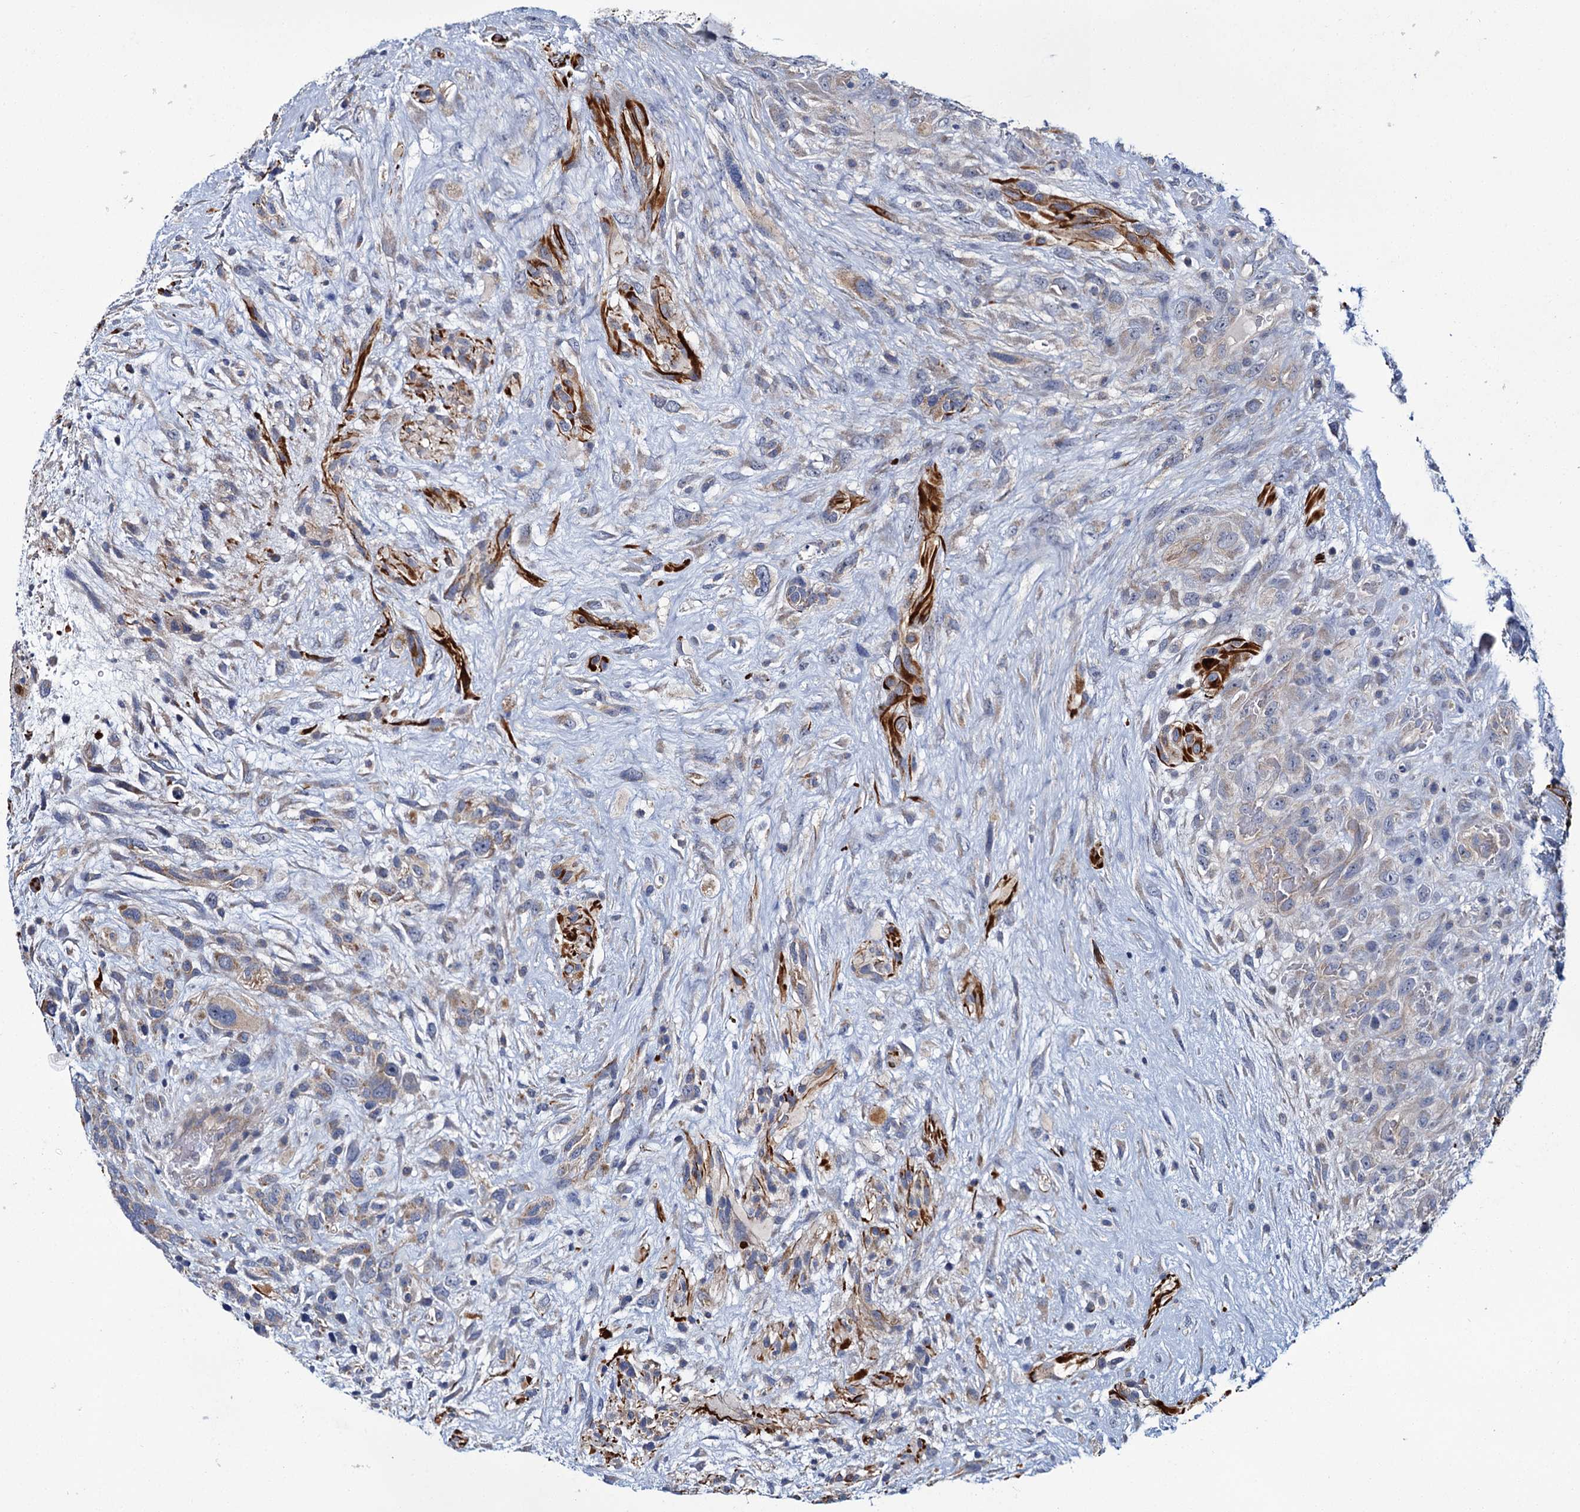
{"staining": {"intensity": "weak", "quantity": "25%-75%", "location": "cytoplasmic/membranous"}, "tissue": "glioma", "cell_type": "Tumor cells", "image_type": "cancer", "snomed": [{"axis": "morphology", "description": "Glioma, malignant, High grade"}, {"axis": "topography", "description": "Brain"}], "caption": "Brown immunohistochemical staining in human malignant glioma (high-grade) exhibits weak cytoplasmic/membranous staining in about 25%-75% of tumor cells.", "gene": "CEP295", "patient": {"sex": "male", "age": 61}}